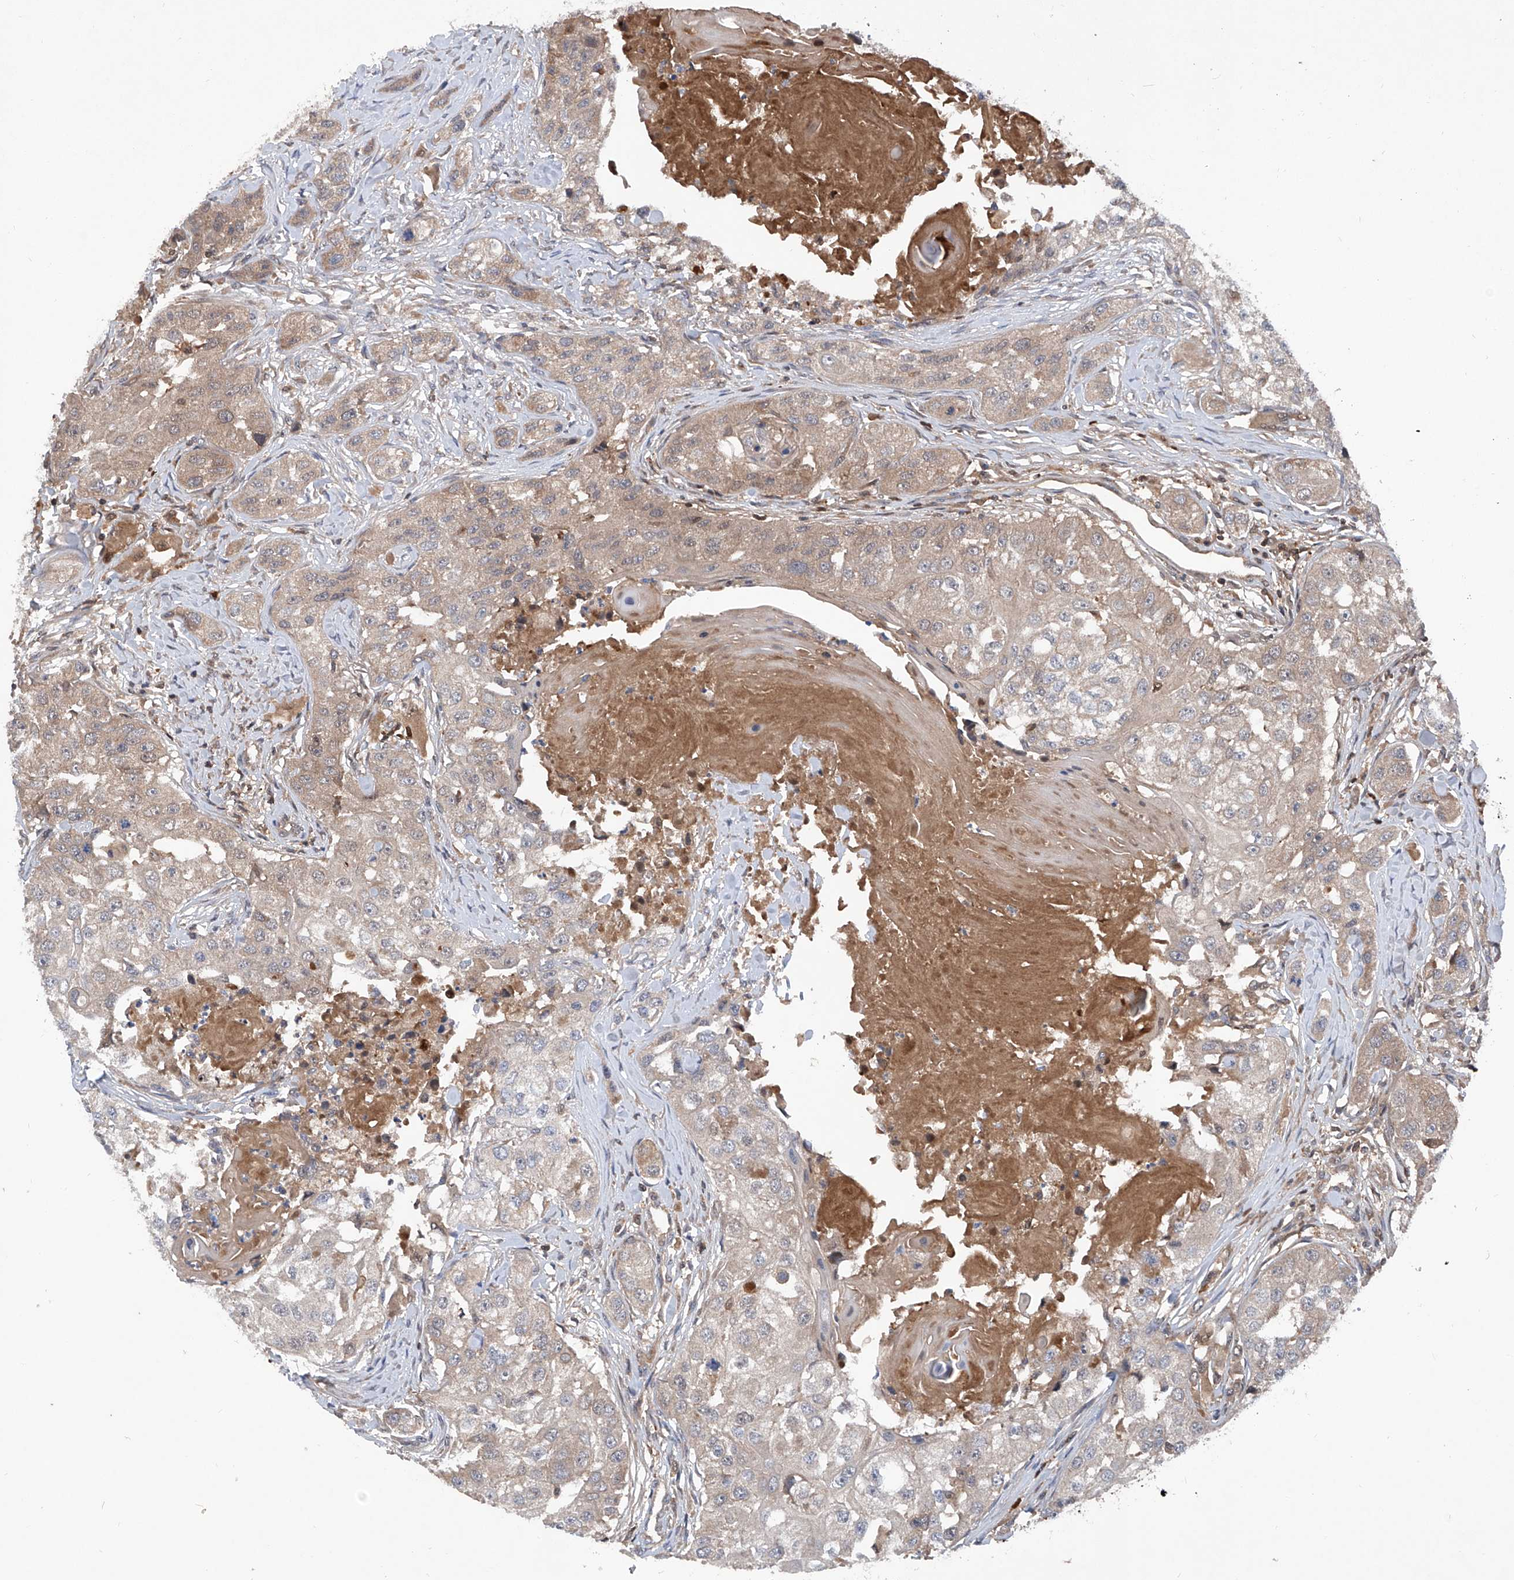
{"staining": {"intensity": "weak", "quantity": "<25%", "location": "cytoplasmic/membranous"}, "tissue": "head and neck cancer", "cell_type": "Tumor cells", "image_type": "cancer", "snomed": [{"axis": "morphology", "description": "Normal tissue, NOS"}, {"axis": "morphology", "description": "Squamous cell carcinoma, NOS"}, {"axis": "topography", "description": "Skeletal muscle"}, {"axis": "topography", "description": "Head-Neck"}], "caption": "The image exhibits no significant expression in tumor cells of head and neck squamous cell carcinoma.", "gene": "ASCC3", "patient": {"sex": "male", "age": 51}}